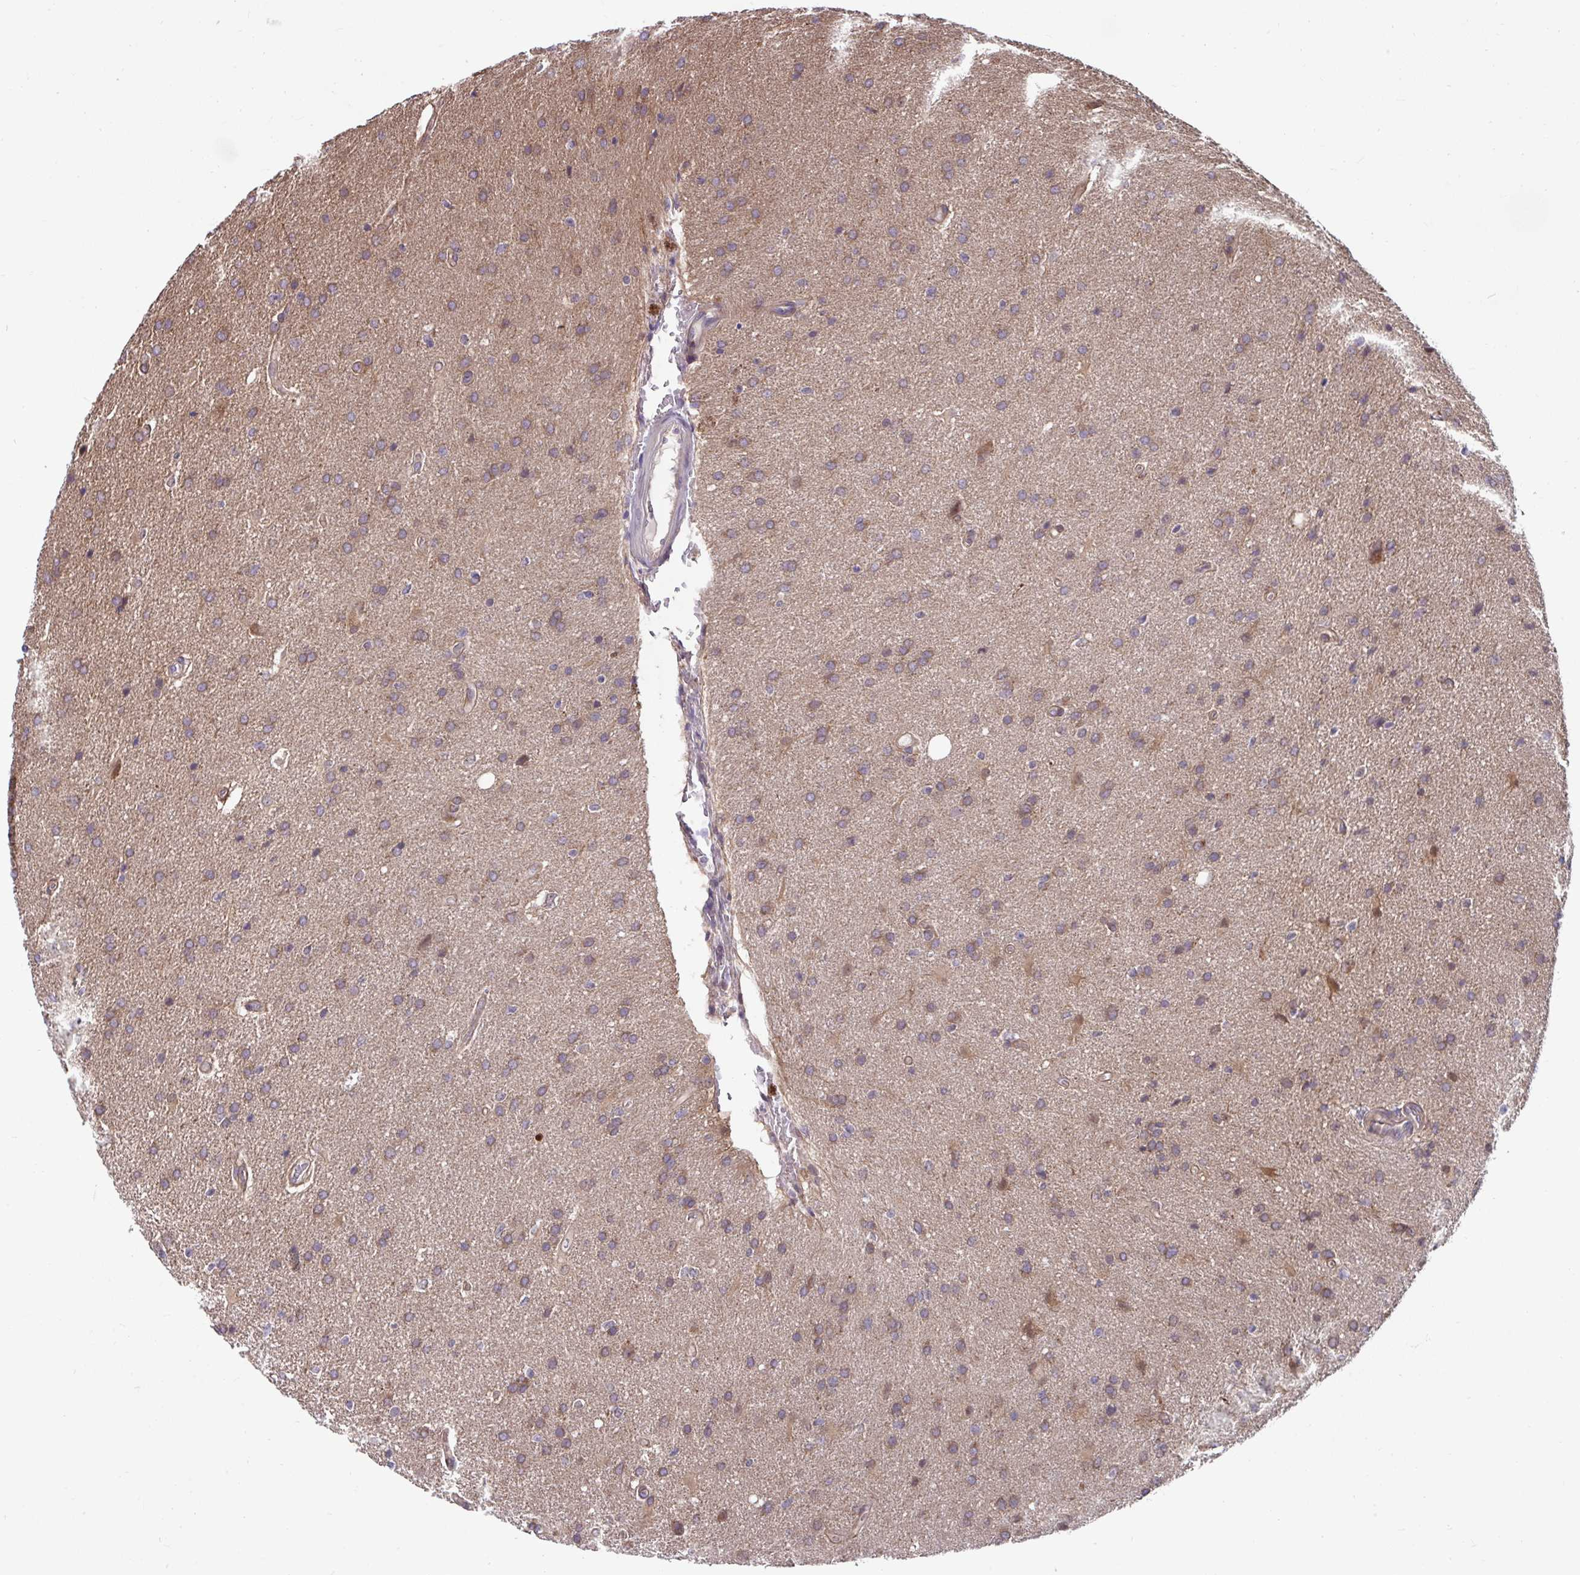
{"staining": {"intensity": "weak", "quantity": ">75%", "location": "cytoplasmic/membranous"}, "tissue": "glioma", "cell_type": "Tumor cells", "image_type": "cancer", "snomed": [{"axis": "morphology", "description": "Glioma, malignant, High grade"}, {"axis": "topography", "description": "Brain"}], "caption": "Brown immunohistochemical staining in human glioma demonstrates weak cytoplasmic/membranous expression in about >75% of tumor cells.", "gene": "PCDHB7", "patient": {"sex": "male", "age": 56}}